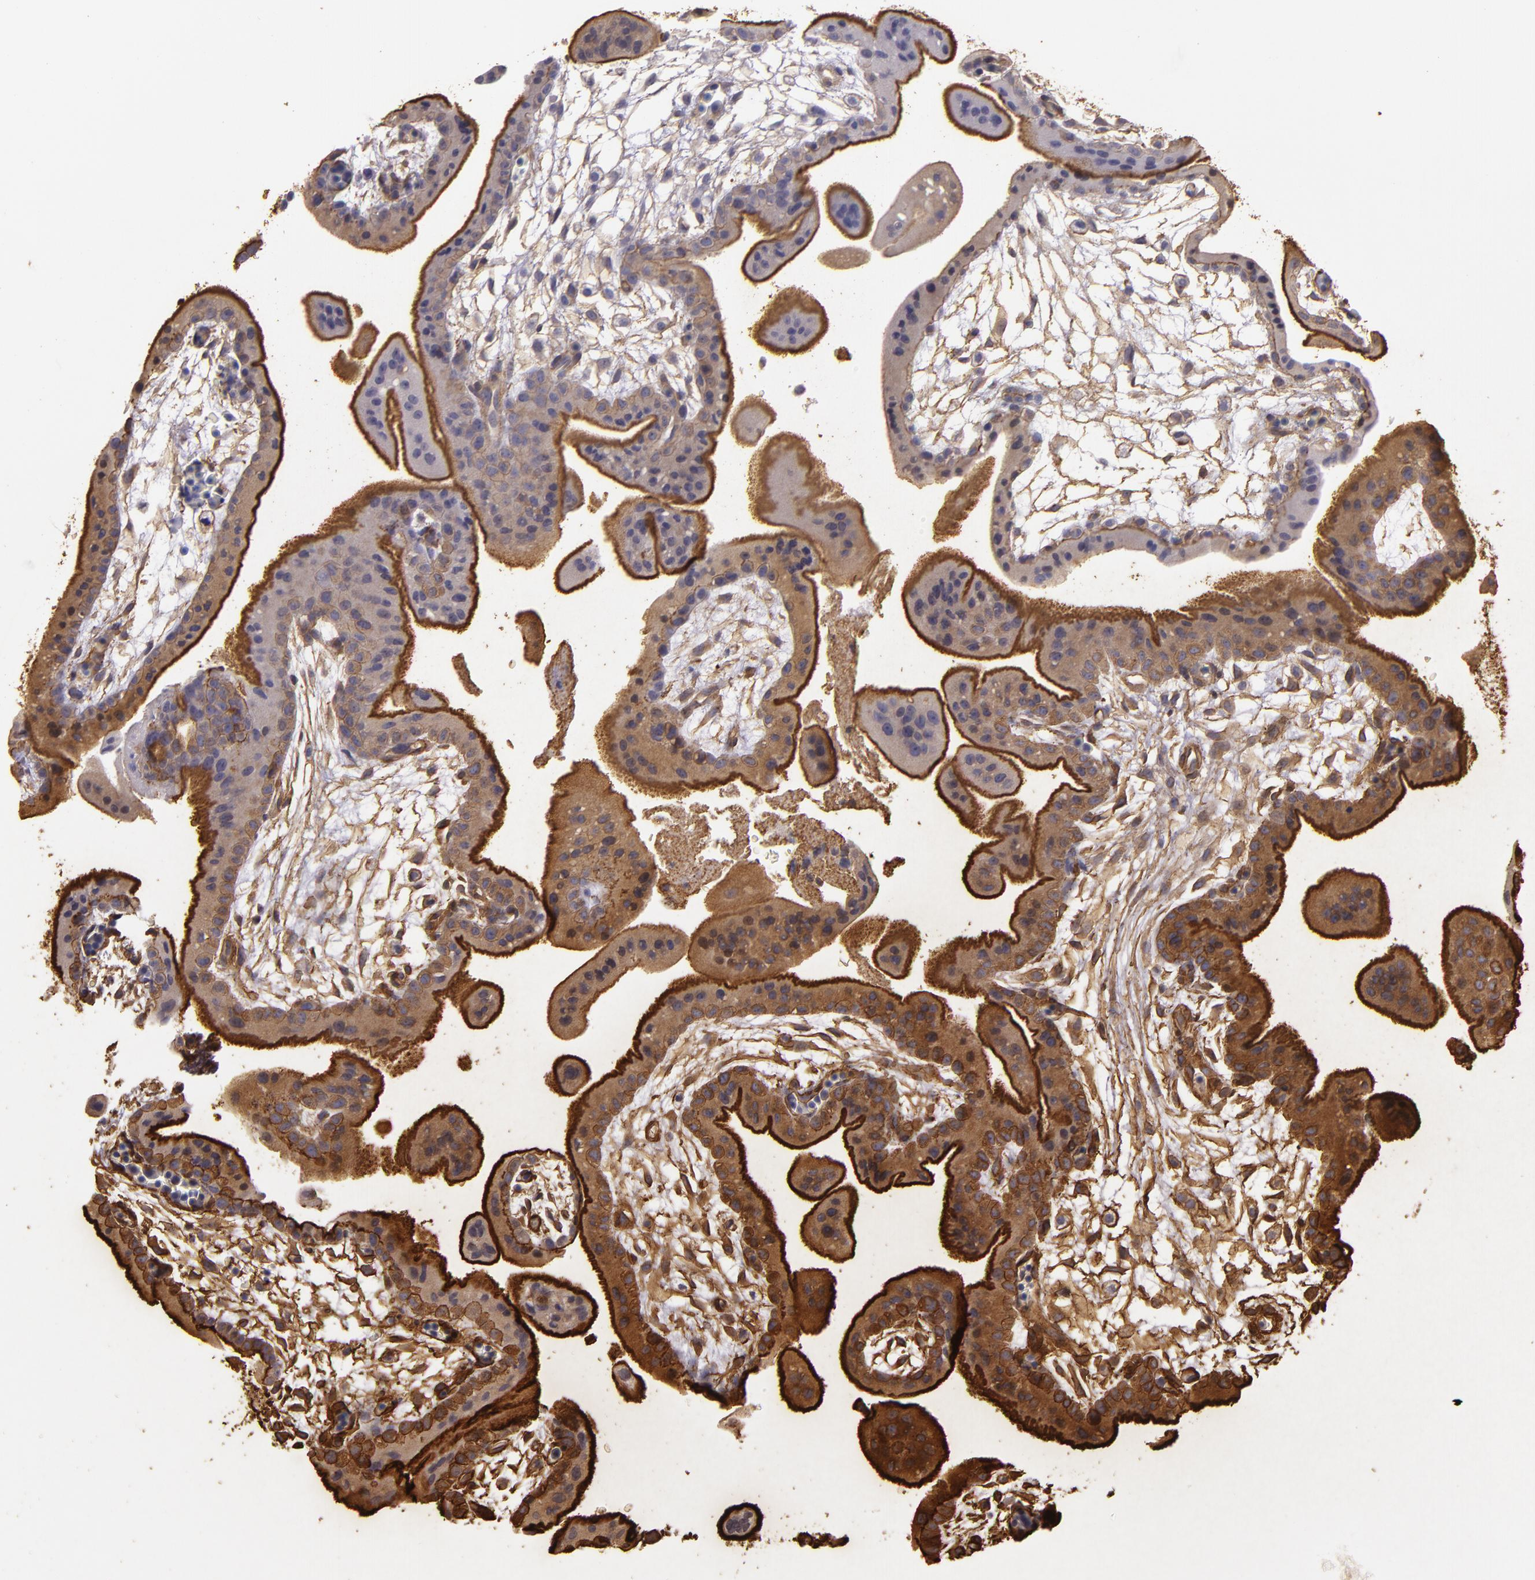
{"staining": {"intensity": "strong", "quantity": ">75%", "location": "cytoplasmic/membranous"}, "tissue": "placenta", "cell_type": "Decidual cells", "image_type": "normal", "snomed": [{"axis": "morphology", "description": "Normal tissue, NOS"}, {"axis": "topography", "description": "Placenta"}], "caption": "Immunohistochemical staining of normal placenta reveals high levels of strong cytoplasmic/membranous positivity in approximately >75% of decidual cells. (DAB (3,3'-diaminobenzidine) IHC with brightfield microscopy, high magnification).", "gene": "SLC9A3R1", "patient": {"sex": "female", "age": 35}}